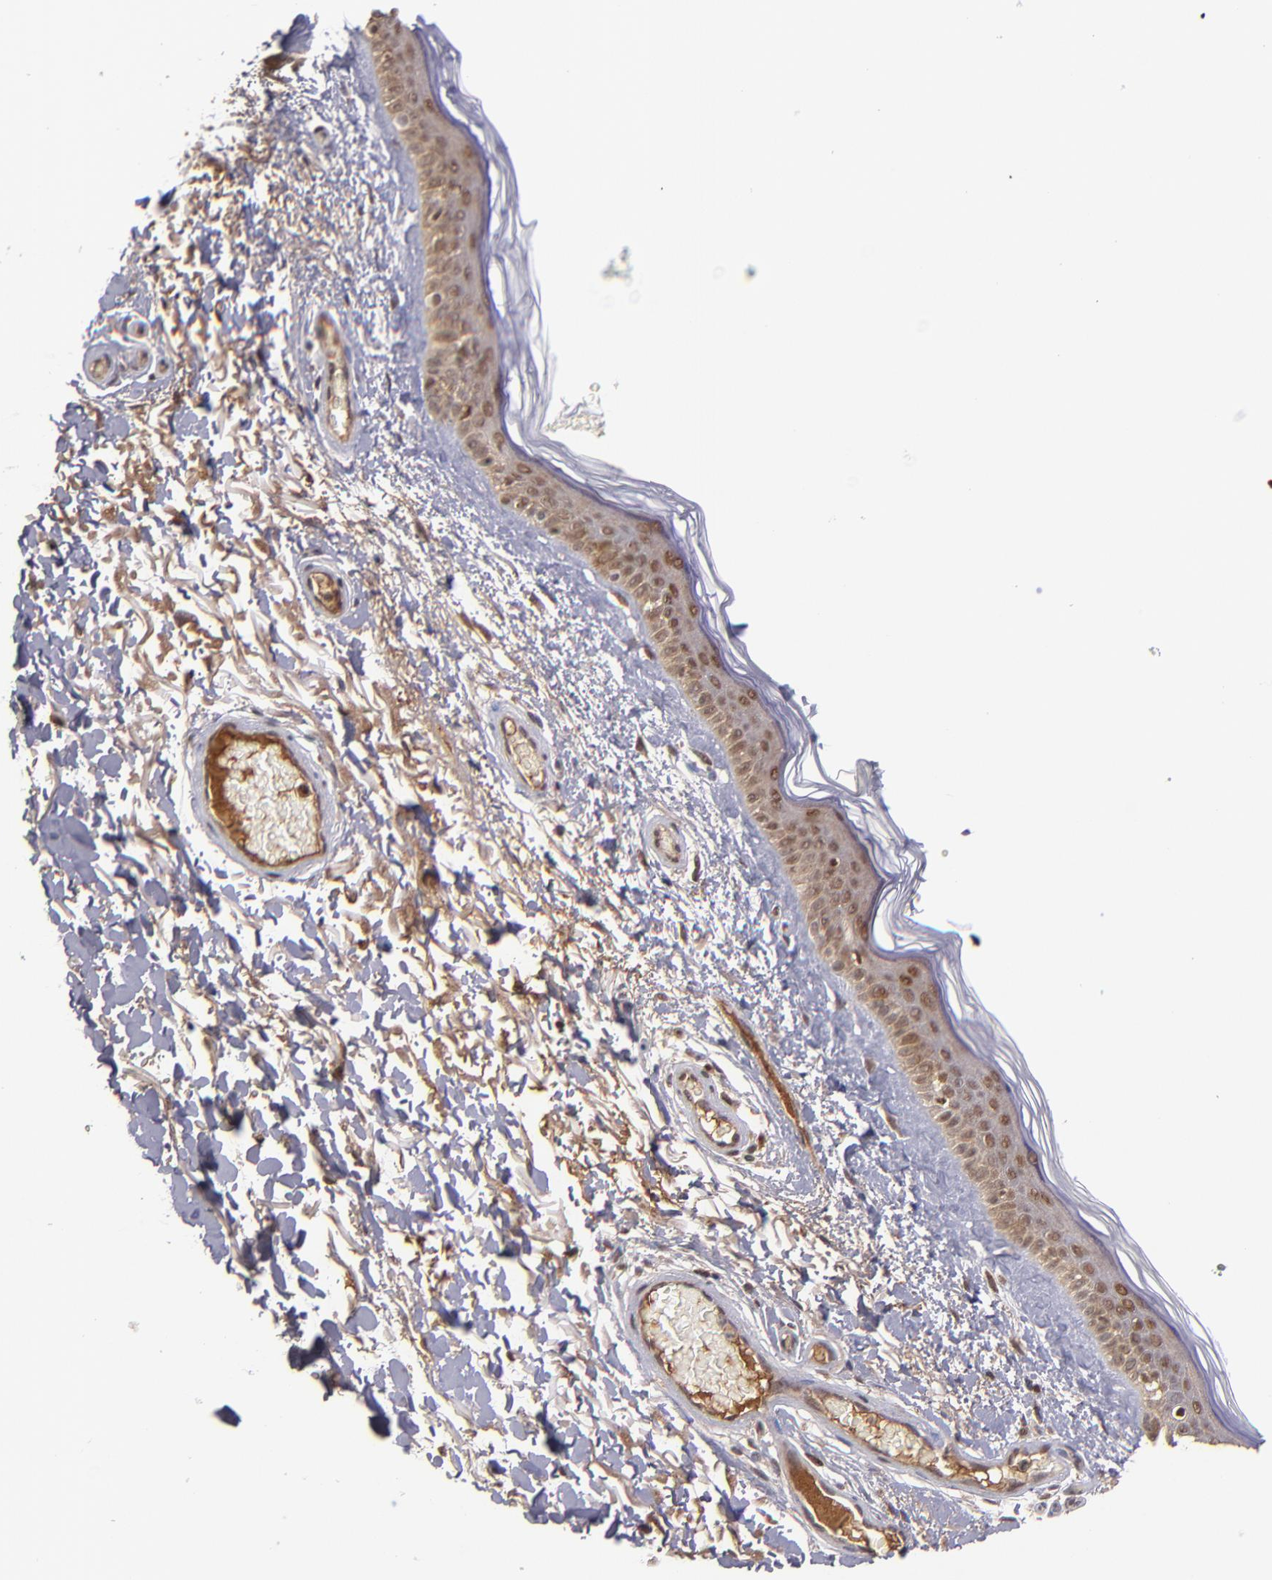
{"staining": {"intensity": "moderate", "quantity": "25%-75%", "location": "nuclear"}, "tissue": "skin", "cell_type": "Fibroblasts", "image_type": "normal", "snomed": [{"axis": "morphology", "description": "Normal tissue, NOS"}, {"axis": "topography", "description": "Skin"}], "caption": "Protein expression analysis of benign skin displays moderate nuclear staining in approximately 25%-75% of fibroblasts. The staining was performed using DAB (3,3'-diaminobenzidine) to visualize the protein expression in brown, while the nuclei were stained in blue with hematoxylin (Magnification: 20x).", "gene": "EP300", "patient": {"sex": "male", "age": 63}}